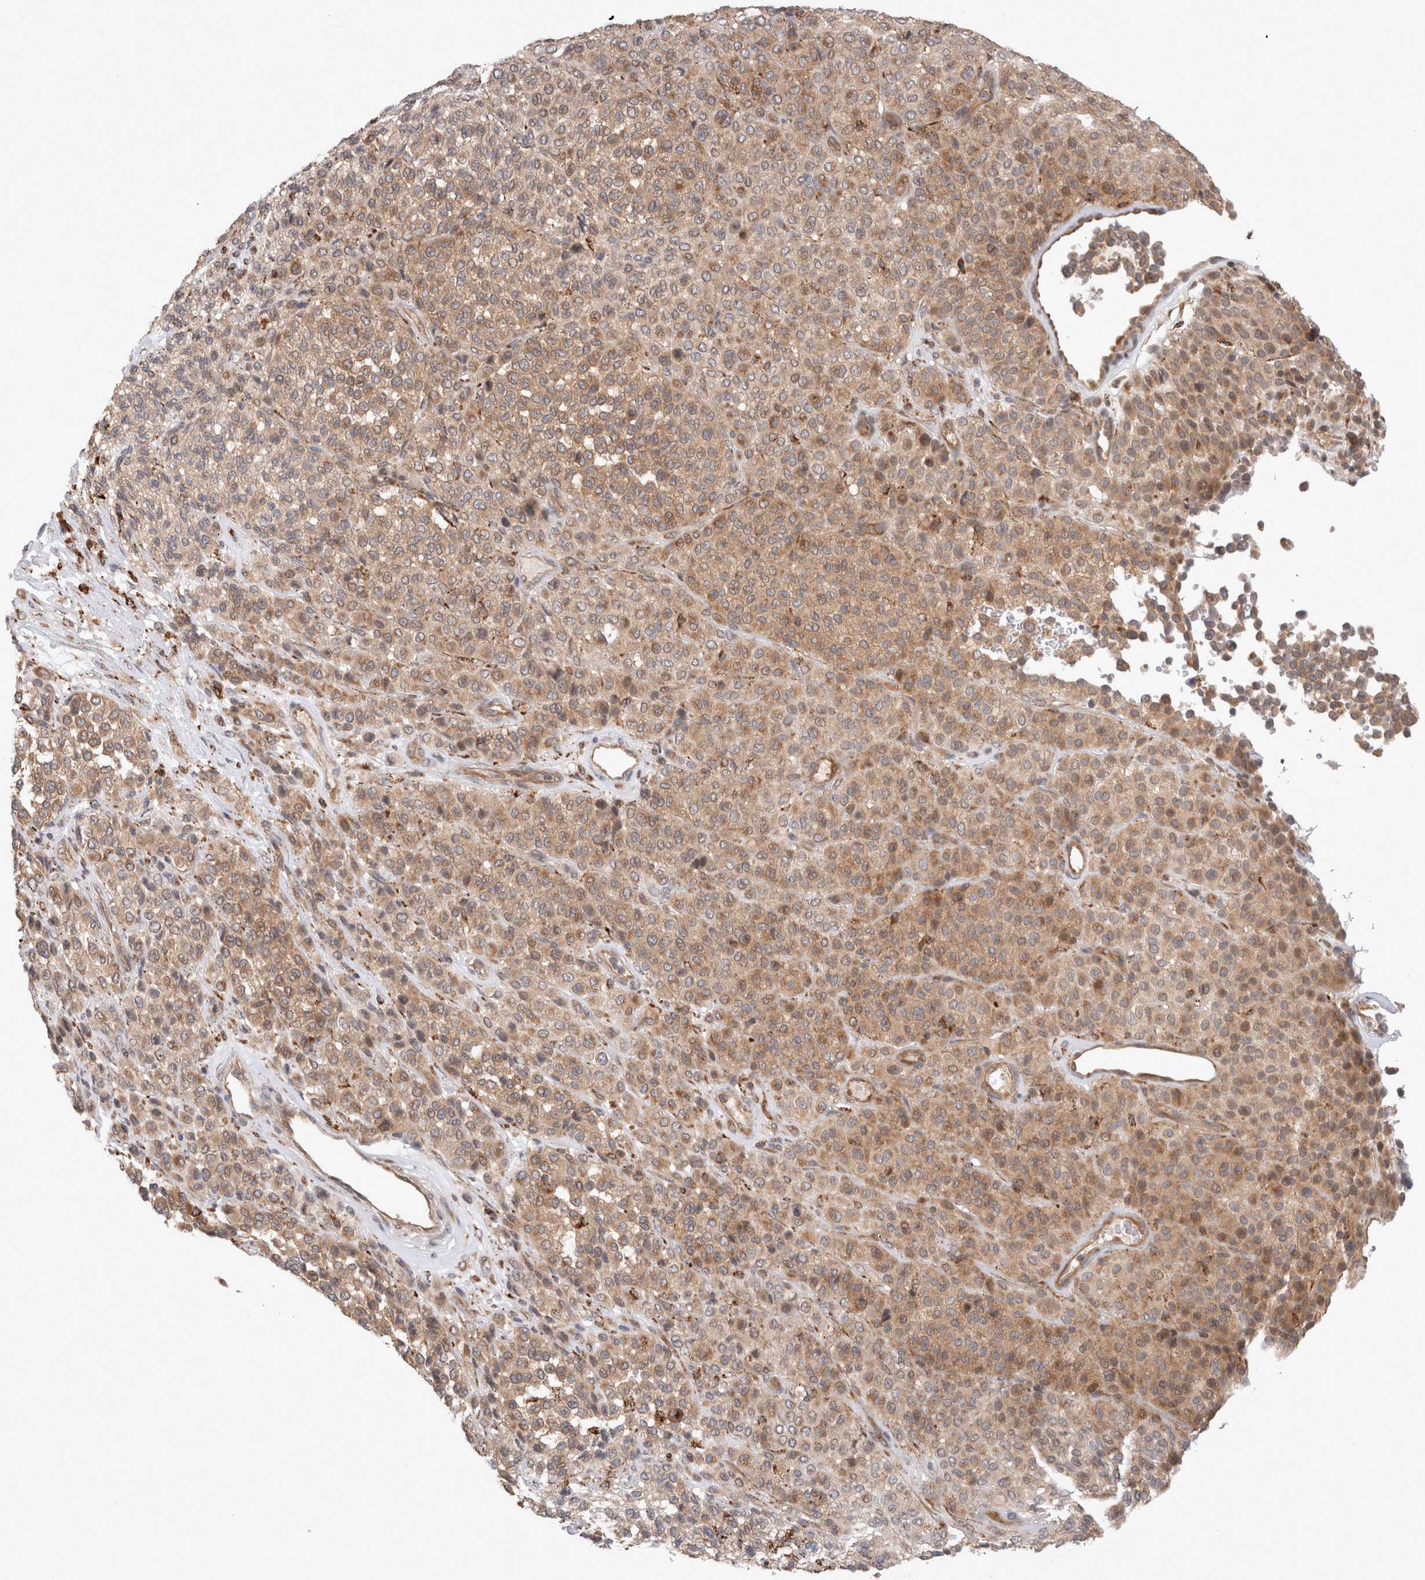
{"staining": {"intensity": "weak", "quantity": ">75%", "location": "cytoplasmic/membranous"}, "tissue": "melanoma", "cell_type": "Tumor cells", "image_type": "cancer", "snomed": [{"axis": "morphology", "description": "Malignant melanoma, Metastatic site"}, {"axis": "topography", "description": "Pancreas"}], "caption": "Weak cytoplasmic/membranous expression for a protein is seen in approximately >75% of tumor cells of malignant melanoma (metastatic site) using immunohistochemistry (IHC).", "gene": "HROB", "patient": {"sex": "female", "age": 30}}